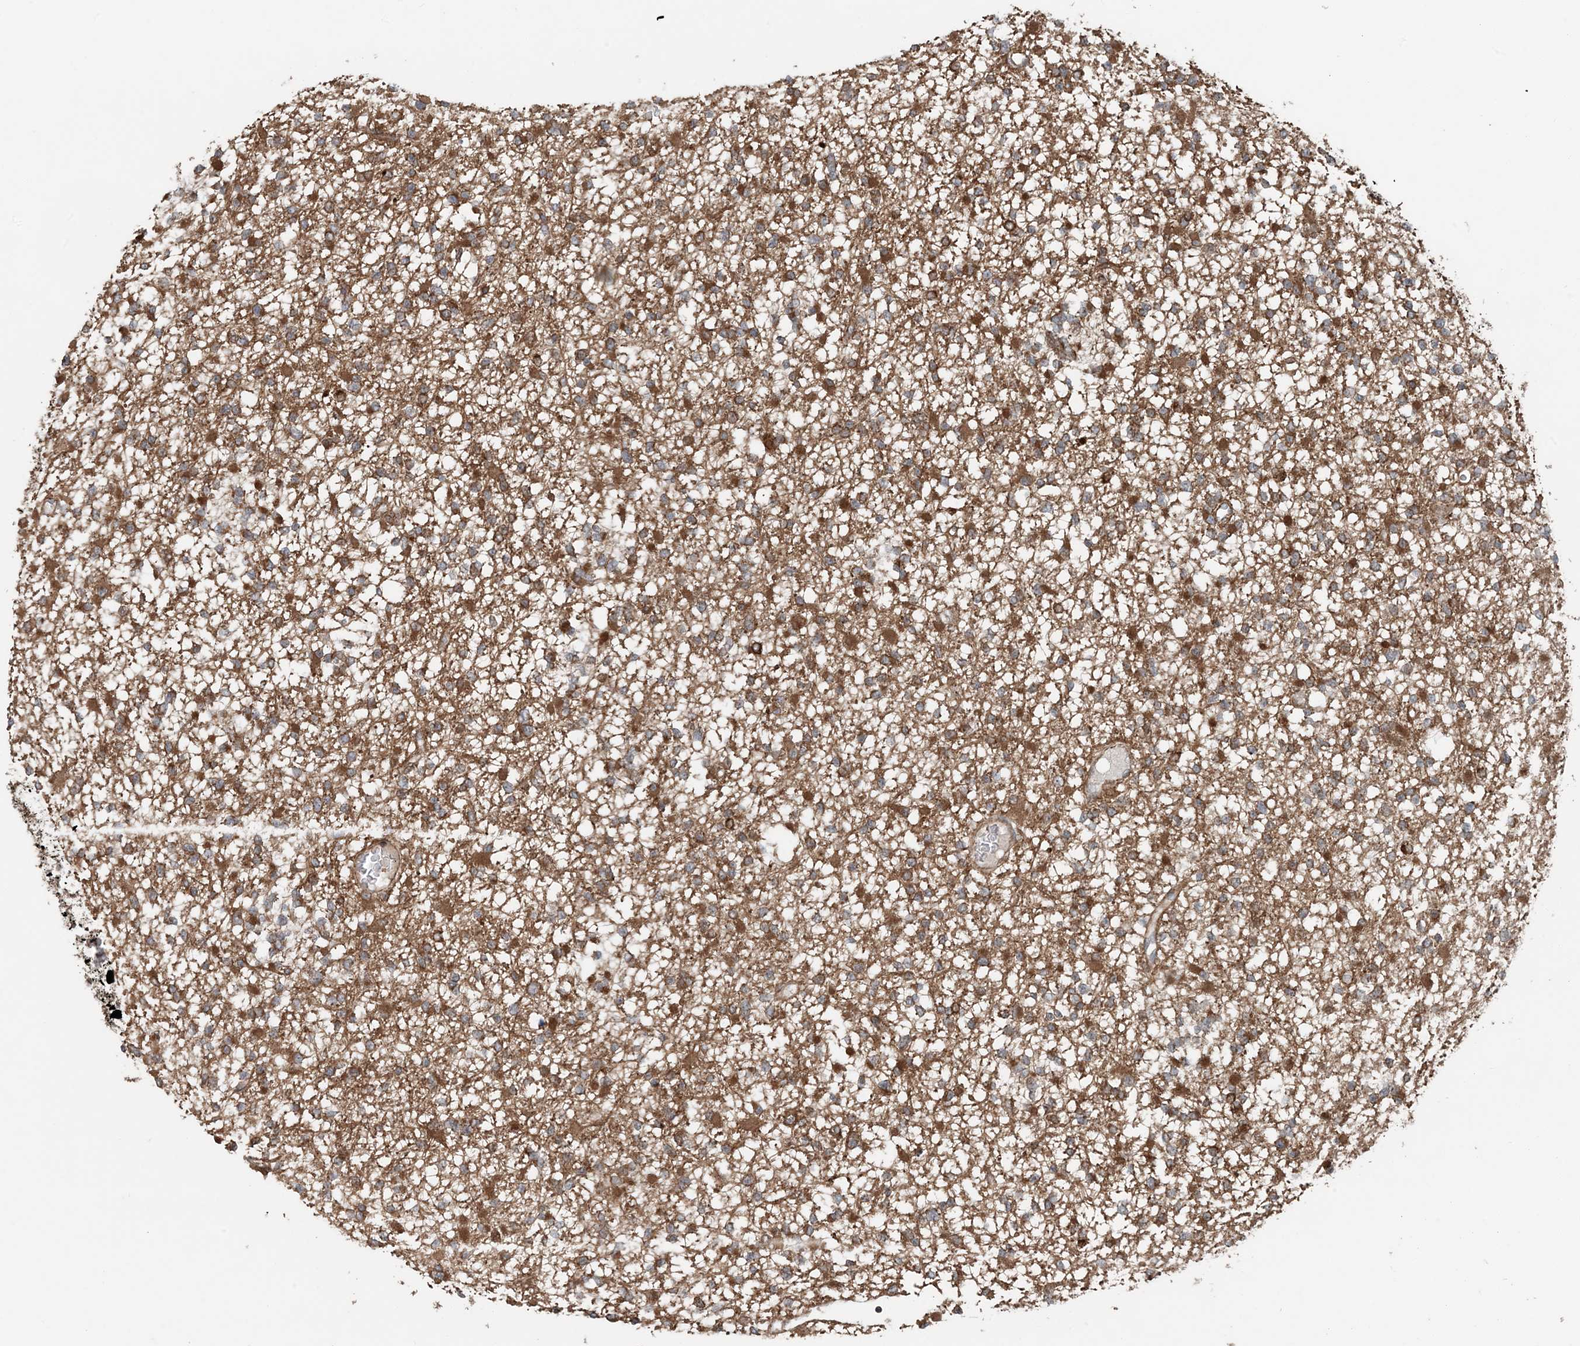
{"staining": {"intensity": "moderate", "quantity": ">75%", "location": "cytoplasmic/membranous"}, "tissue": "glioma", "cell_type": "Tumor cells", "image_type": "cancer", "snomed": [{"axis": "morphology", "description": "Glioma, malignant, Low grade"}, {"axis": "topography", "description": "Brain"}], "caption": "This photomicrograph shows immunohistochemistry (IHC) staining of glioma, with medium moderate cytoplasmic/membranous expression in approximately >75% of tumor cells.", "gene": "EDEM2", "patient": {"sex": "female", "age": 22}}